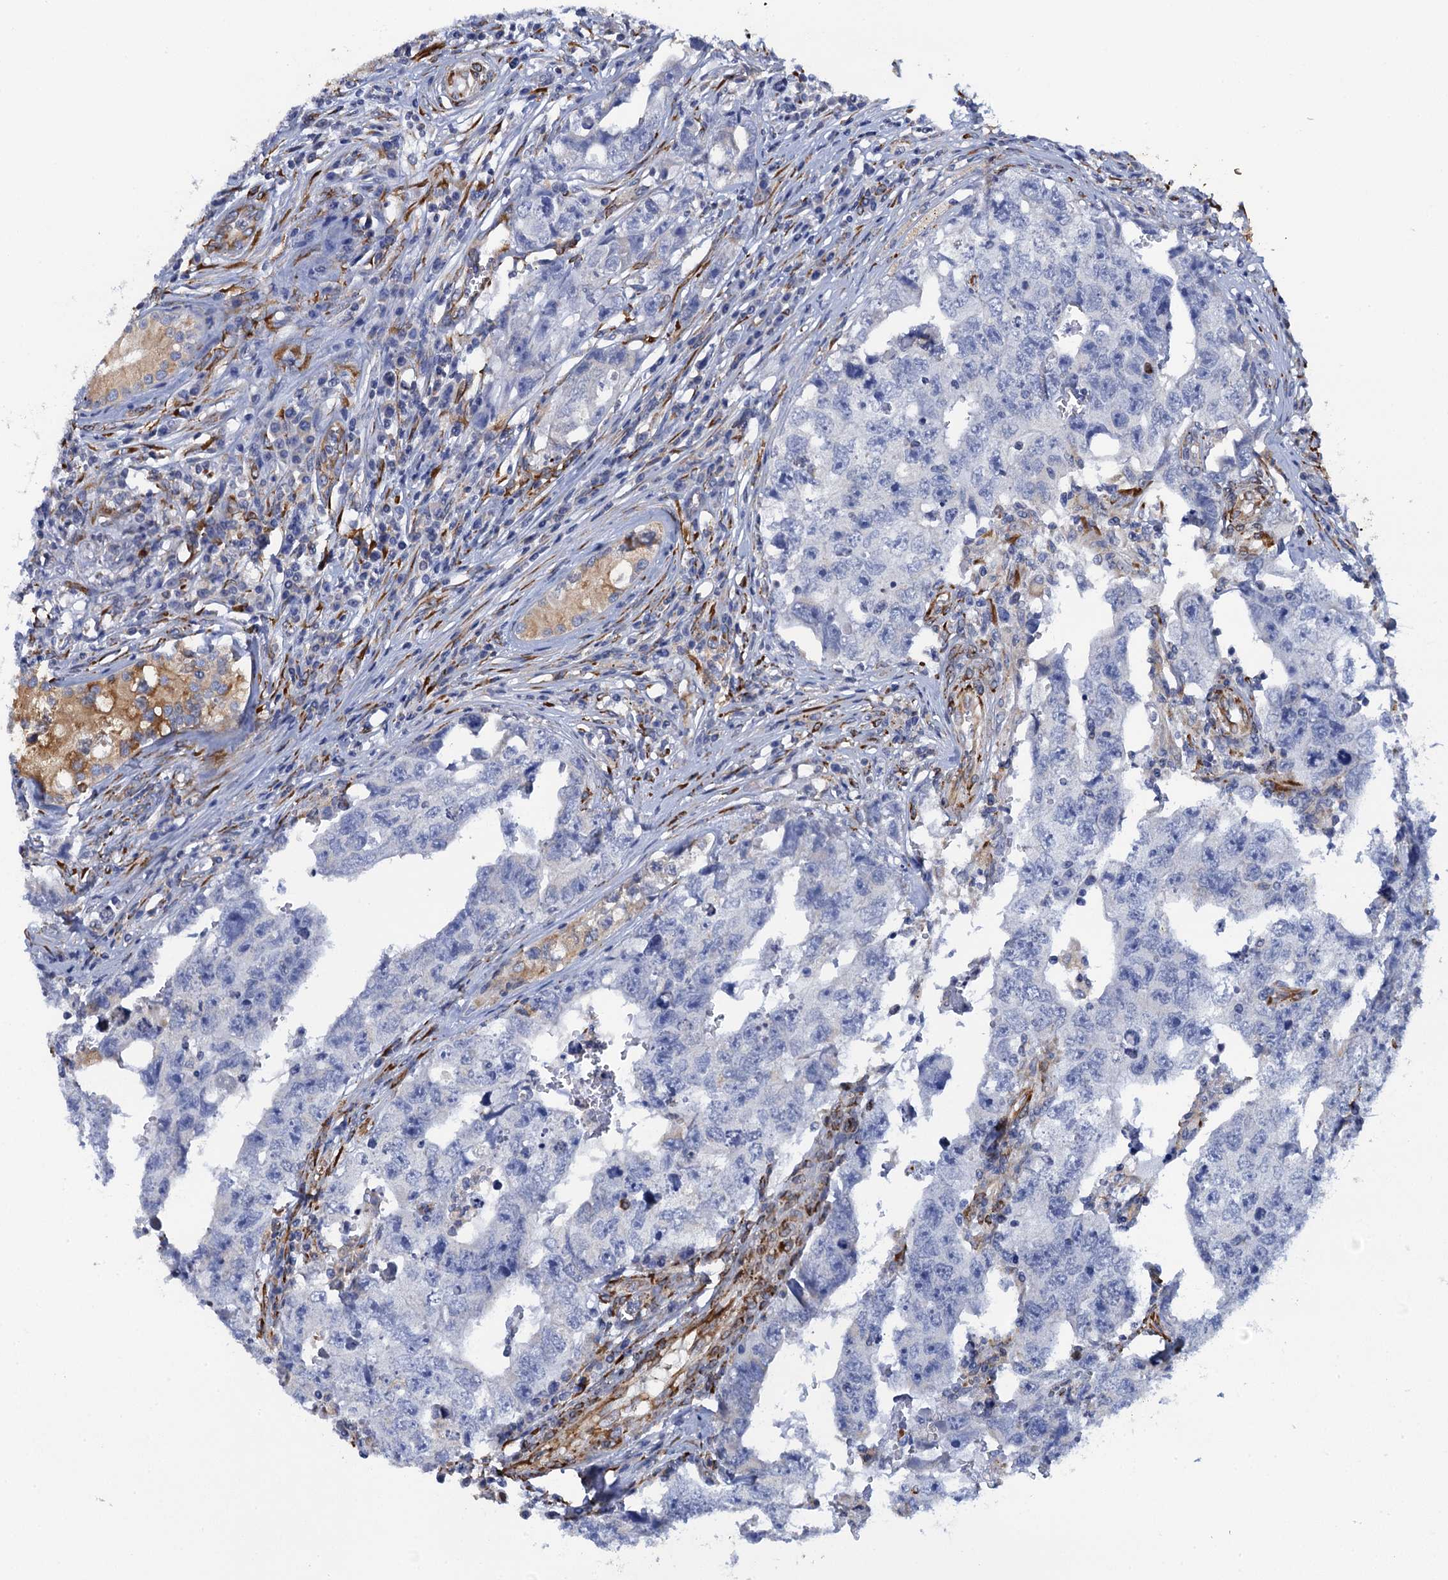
{"staining": {"intensity": "negative", "quantity": "none", "location": "none"}, "tissue": "testis cancer", "cell_type": "Tumor cells", "image_type": "cancer", "snomed": [{"axis": "morphology", "description": "Carcinoma, Embryonal, NOS"}, {"axis": "topography", "description": "Testis"}], "caption": "The immunohistochemistry photomicrograph has no significant staining in tumor cells of embryonal carcinoma (testis) tissue.", "gene": "POGLUT3", "patient": {"sex": "male", "age": 17}}